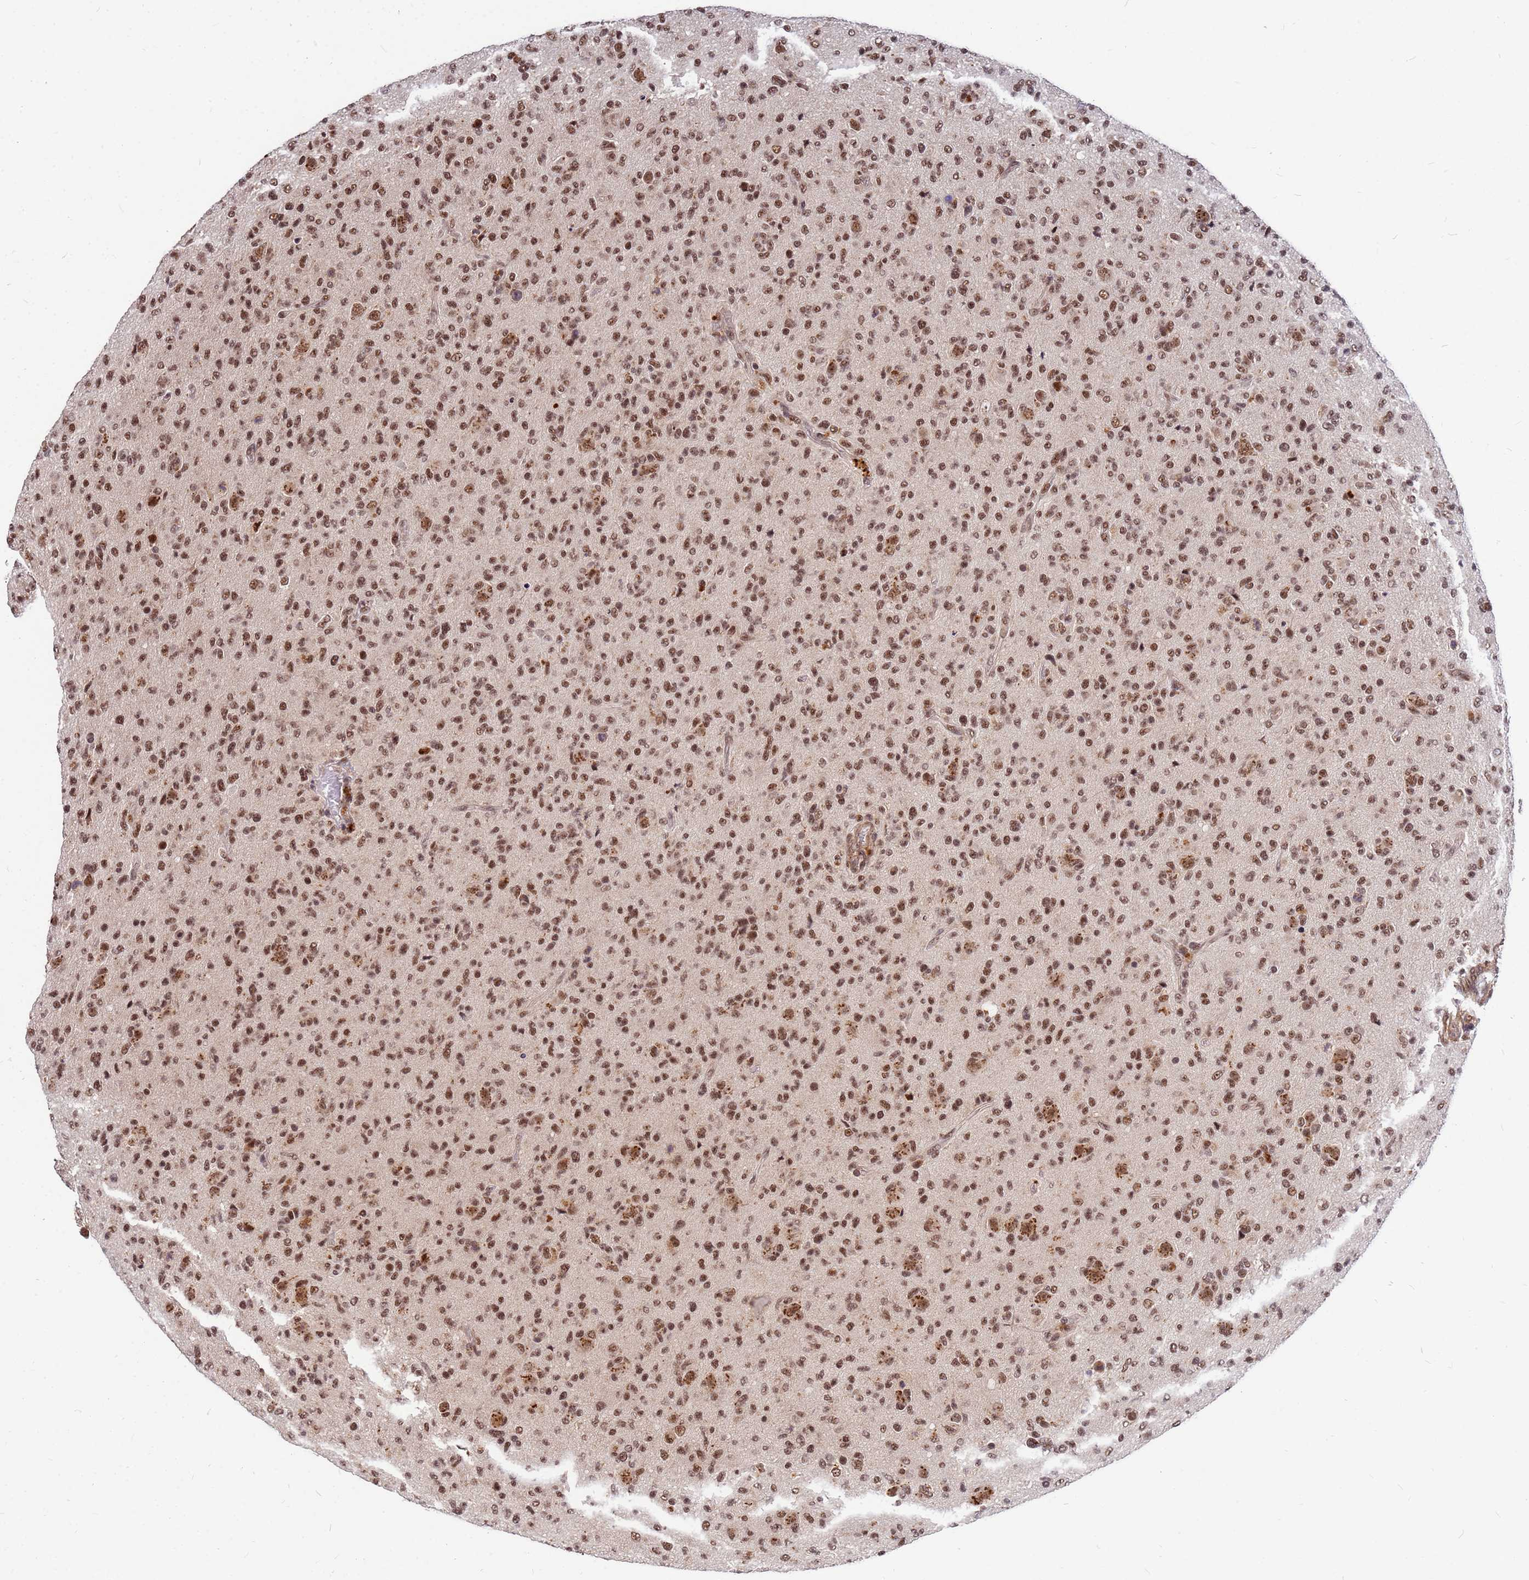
{"staining": {"intensity": "moderate", "quantity": ">75%", "location": "cytoplasmic/membranous,nuclear"}, "tissue": "glioma", "cell_type": "Tumor cells", "image_type": "cancer", "snomed": [{"axis": "morphology", "description": "Glioma, malignant, High grade"}, {"axis": "topography", "description": "Brain"}], "caption": "Glioma stained for a protein (brown) exhibits moderate cytoplasmic/membranous and nuclear positive positivity in about >75% of tumor cells.", "gene": "NCBP2", "patient": {"sex": "female", "age": 57}}